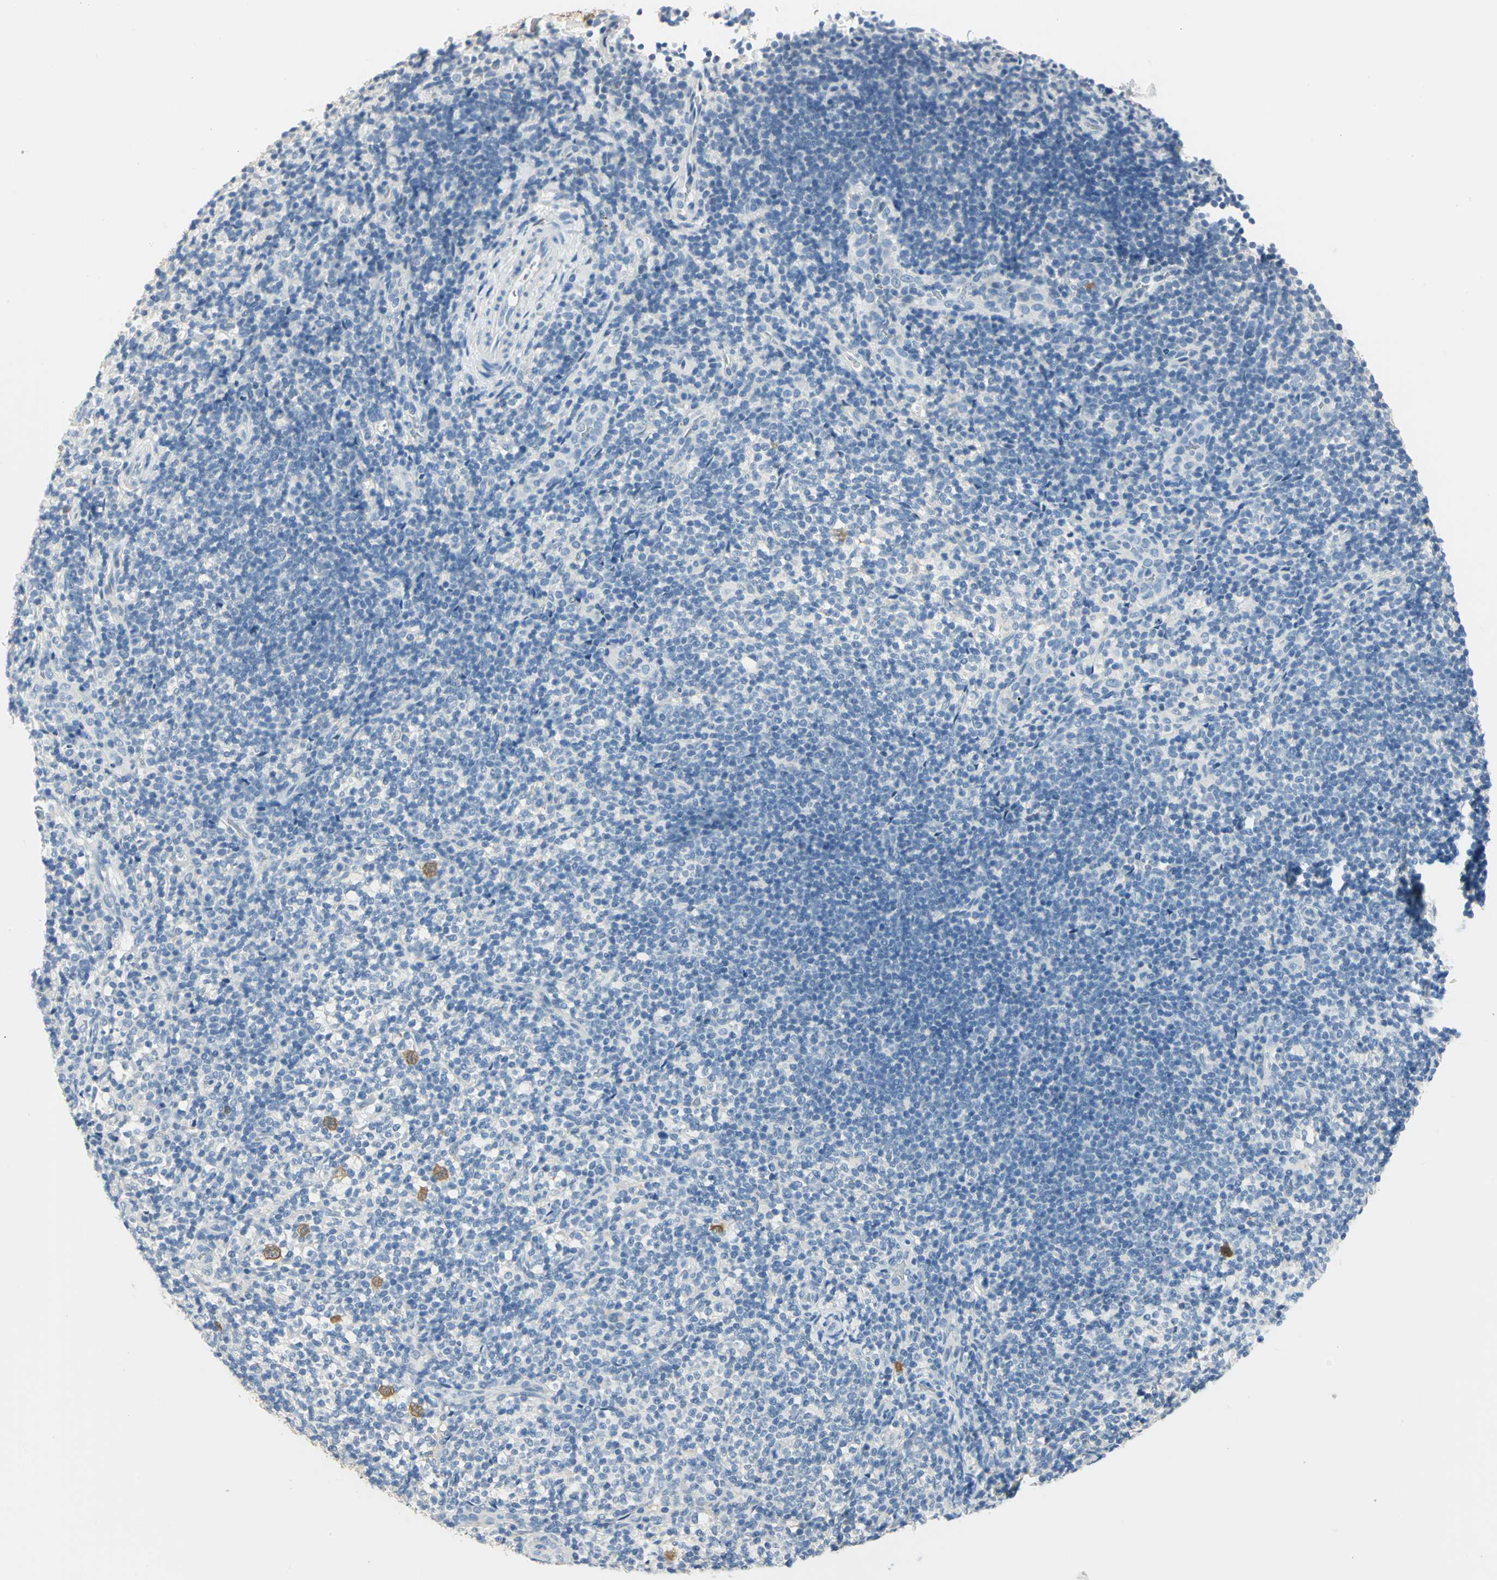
{"staining": {"intensity": "negative", "quantity": "none", "location": "none"}, "tissue": "lymphoma", "cell_type": "Tumor cells", "image_type": "cancer", "snomed": [{"axis": "morphology", "description": "Malignant lymphoma, non-Hodgkin's type, Low grade"}, {"axis": "topography", "description": "Lymph node"}], "caption": "An IHC micrograph of malignant lymphoma, non-Hodgkin's type (low-grade) is shown. There is no staining in tumor cells of malignant lymphoma, non-Hodgkin's type (low-grade).", "gene": "UCHL1", "patient": {"sex": "female", "age": 76}}